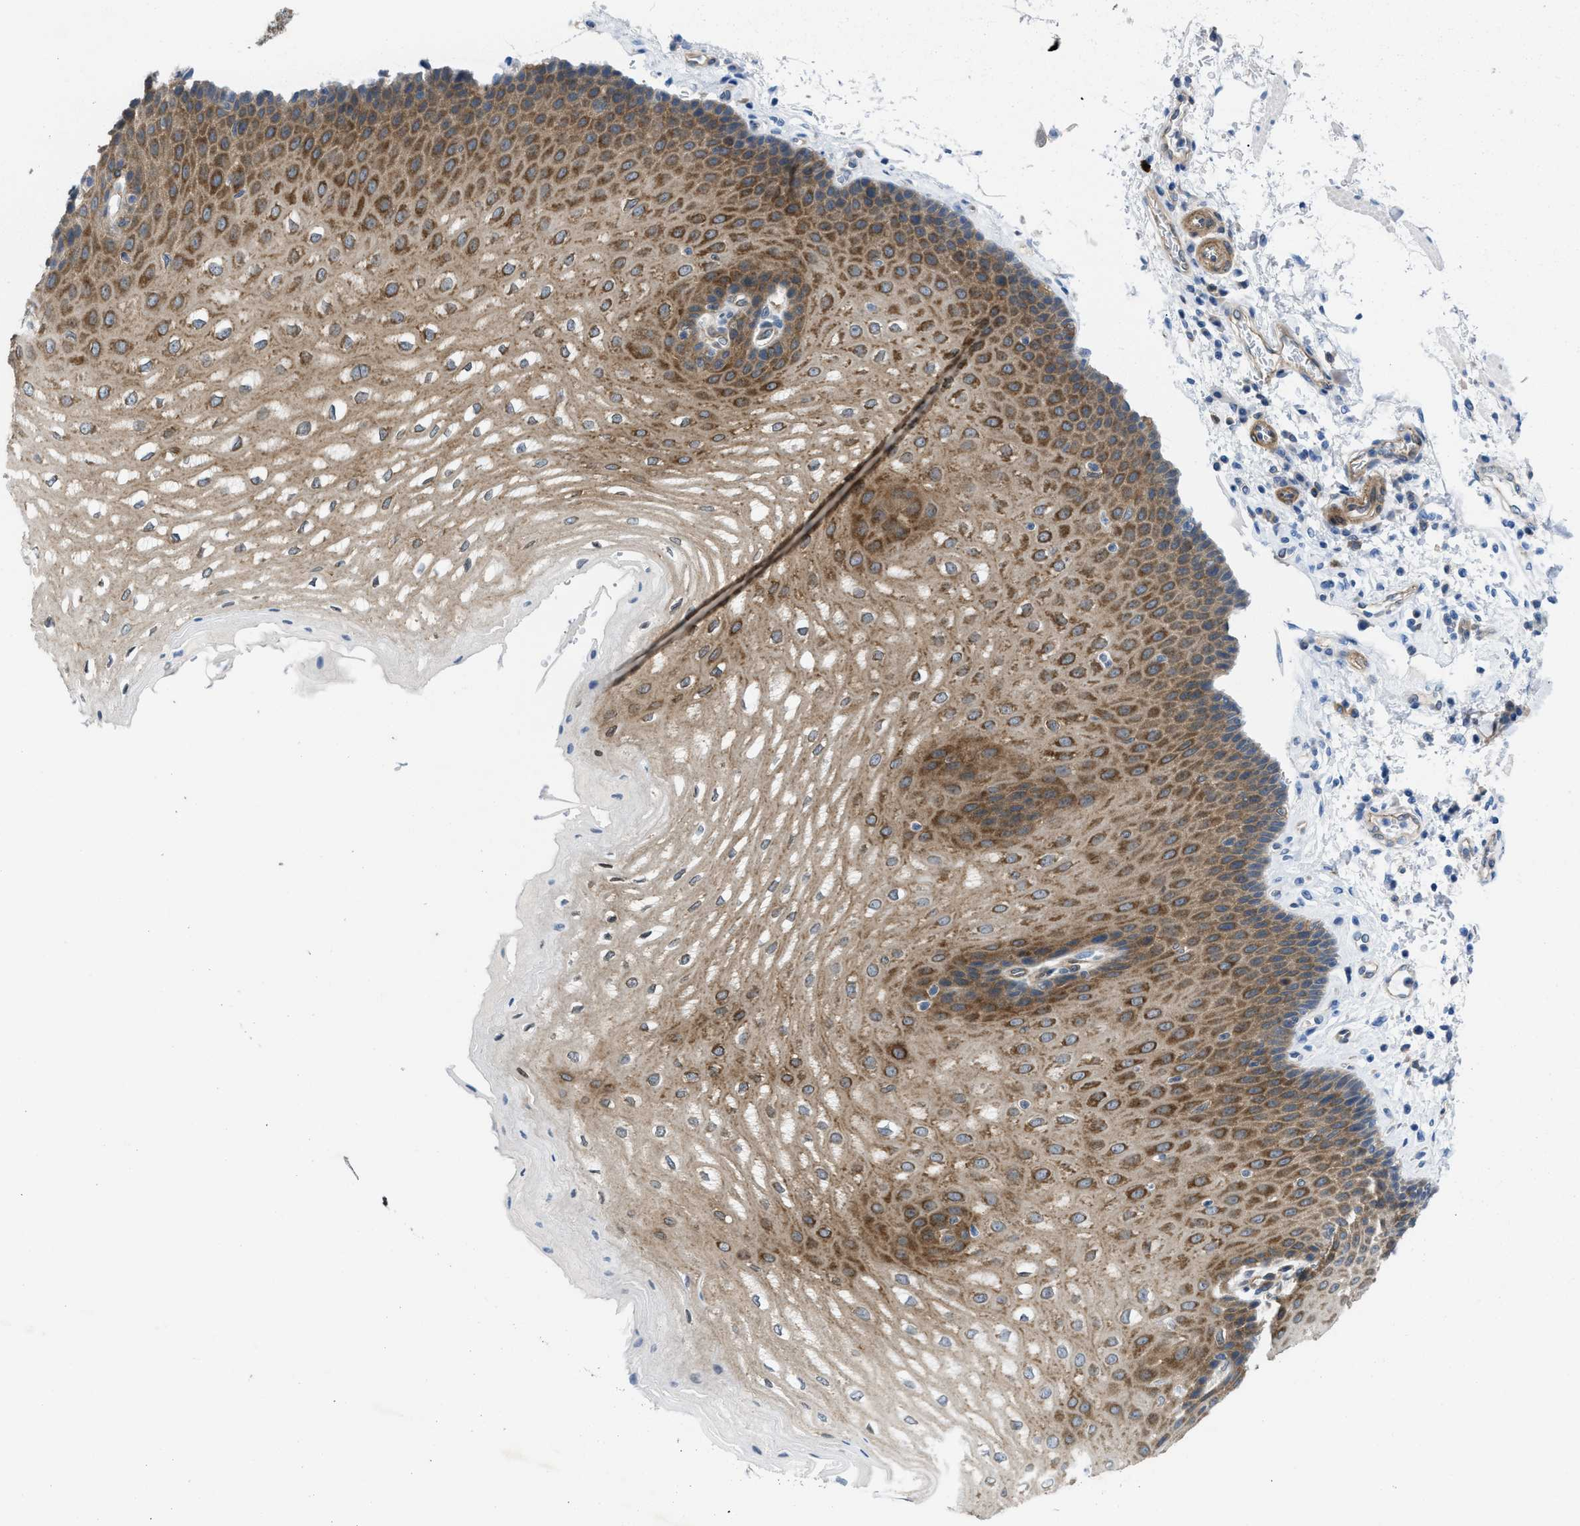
{"staining": {"intensity": "moderate", "quantity": ">75%", "location": "cytoplasmic/membranous"}, "tissue": "esophagus", "cell_type": "Squamous epithelial cells", "image_type": "normal", "snomed": [{"axis": "morphology", "description": "Normal tissue, NOS"}, {"axis": "topography", "description": "Esophagus"}], "caption": "Protein expression analysis of unremarkable human esophagus reveals moderate cytoplasmic/membranous positivity in approximately >75% of squamous epithelial cells.", "gene": "PDLIM5", "patient": {"sex": "male", "age": 54}}